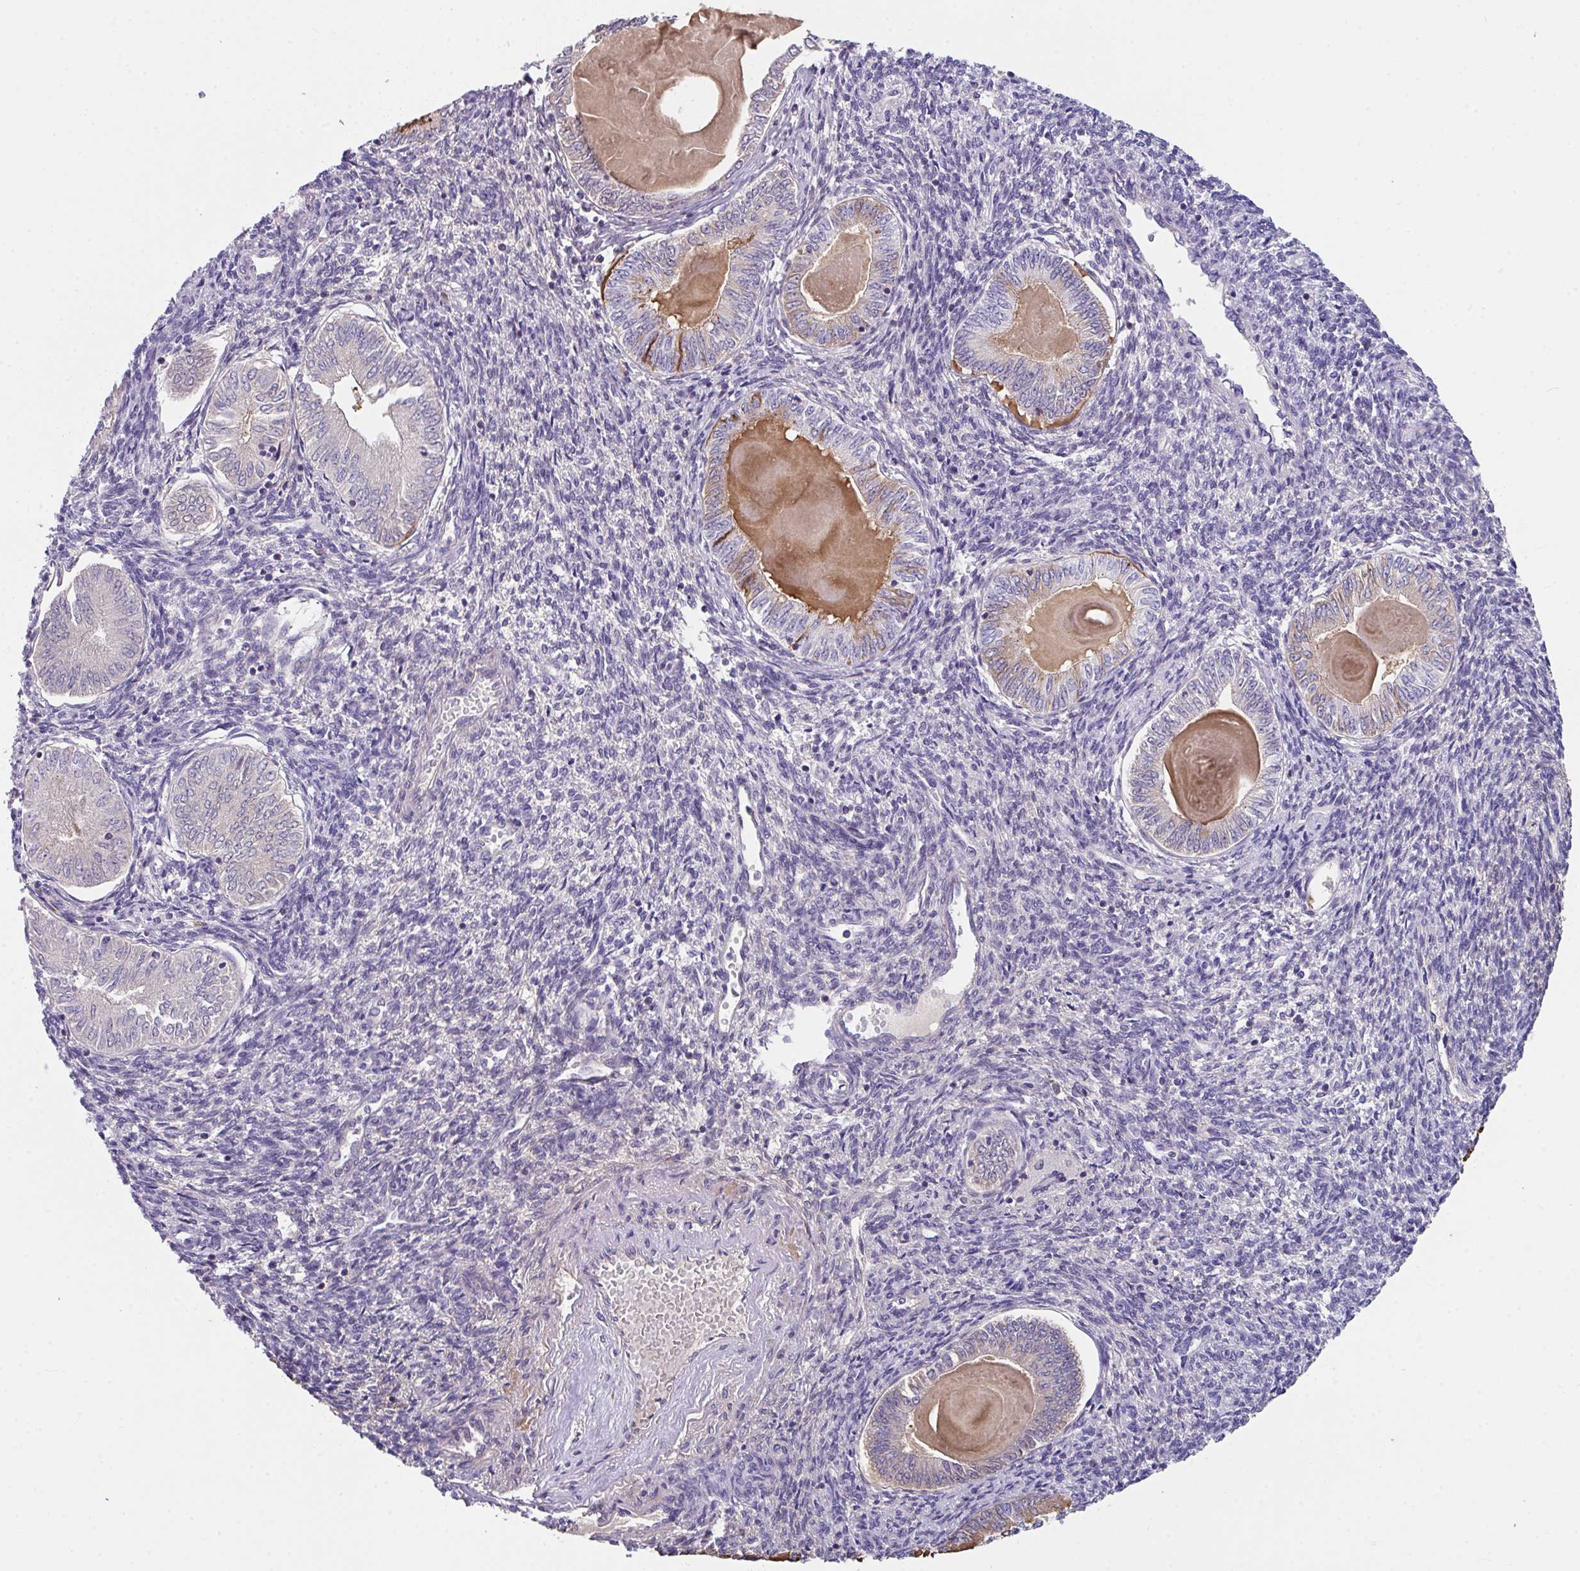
{"staining": {"intensity": "negative", "quantity": "none", "location": "none"}, "tissue": "endometrial cancer", "cell_type": "Tumor cells", "image_type": "cancer", "snomed": [{"axis": "morphology", "description": "Carcinoma, NOS"}, {"axis": "topography", "description": "Uterus"}], "caption": "Immunohistochemistry (IHC) micrograph of endometrial cancer stained for a protein (brown), which shows no positivity in tumor cells. Nuclei are stained in blue.", "gene": "RBBP6", "patient": {"sex": "female", "age": 76}}